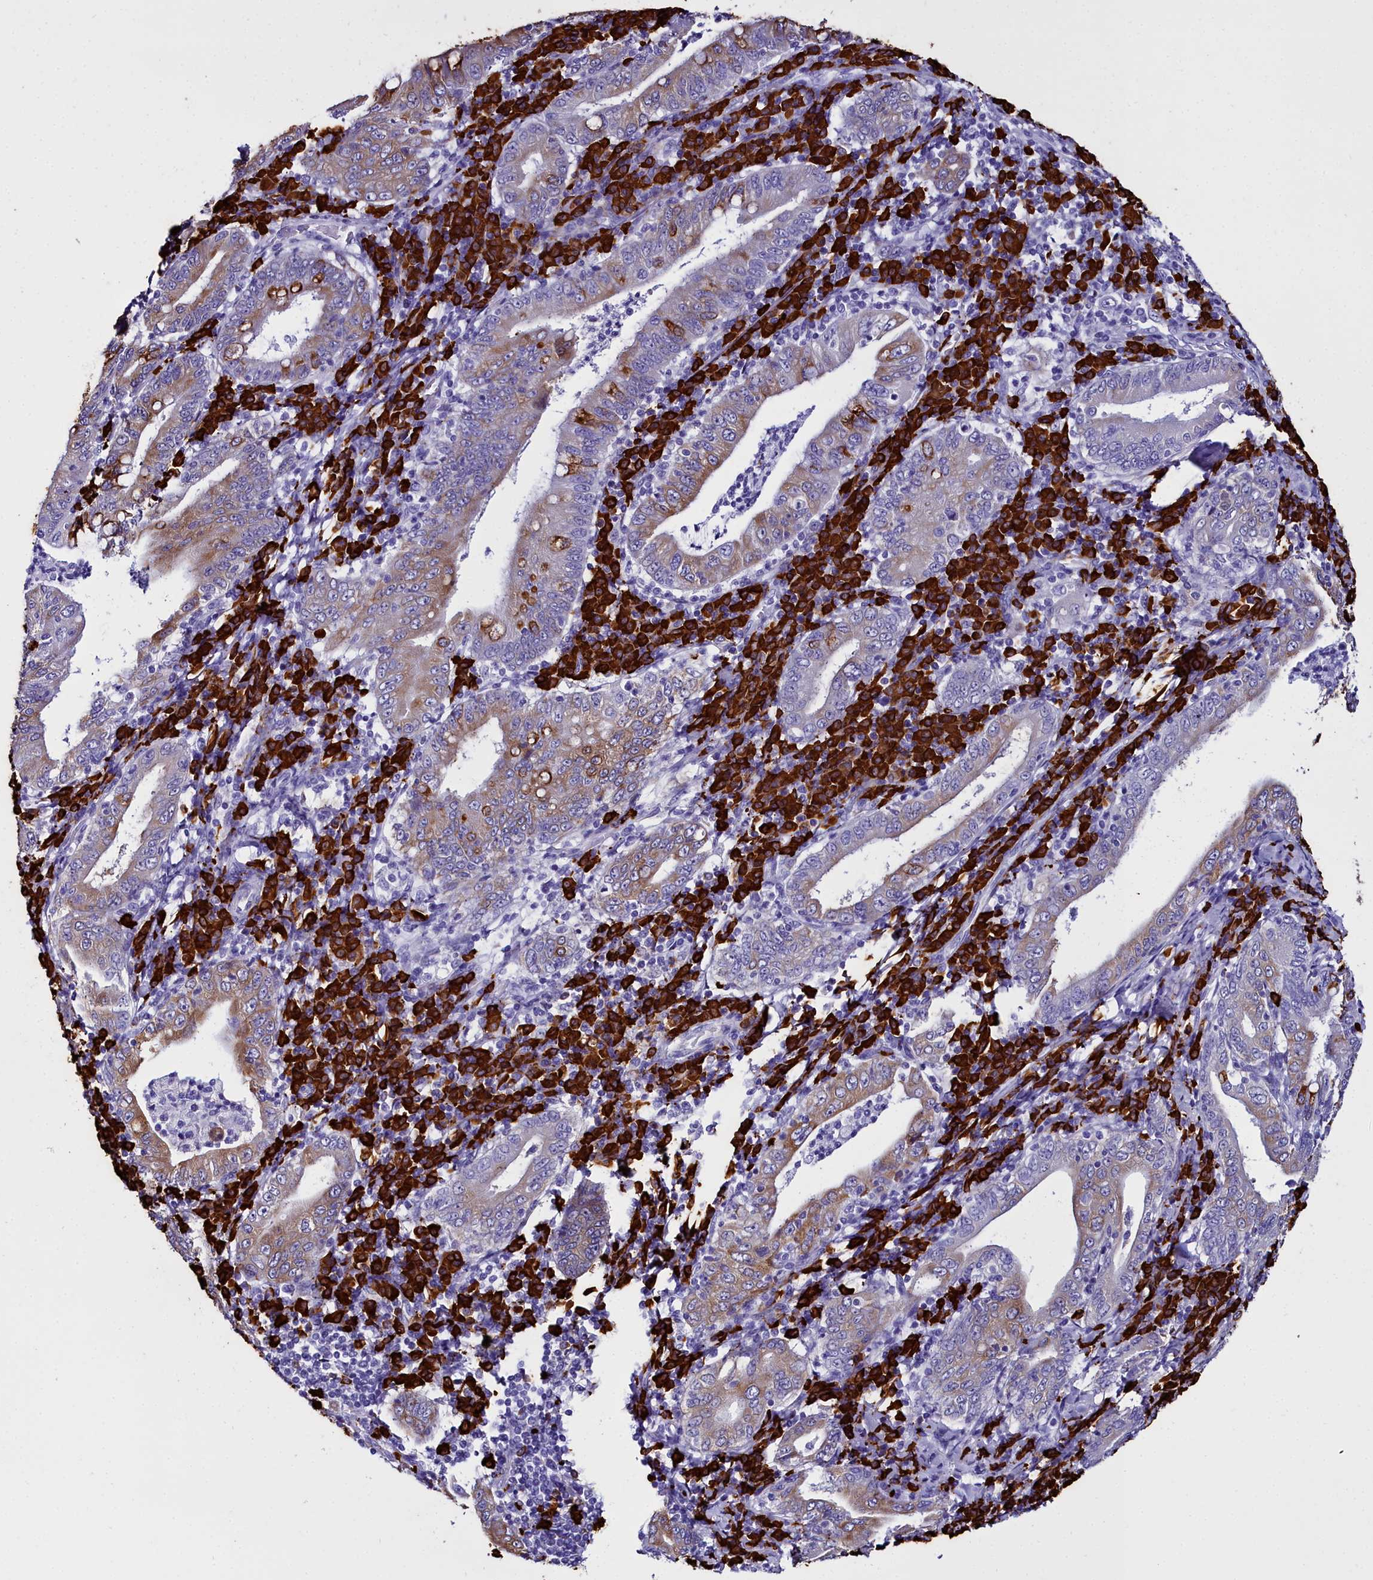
{"staining": {"intensity": "moderate", "quantity": "25%-75%", "location": "cytoplasmic/membranous"}, "tissue": "stomach cancer", "cell_type": "Tumor cells", "image_type": "cancer", "snomed": [{"axis": "morphology", "description": "Normal tissue, NOS"}, {"axis": "morphology", "description": "Adenocarcinoma, NOS"}, {"axis": "topography", "description": "Esophagus"}, {"axis": "topography", "description": "Stomach, upper"}, {"axis": "topography", "description": "Peripheral nerve tissue"}], "caption": "Adenocarcinoma (stomach) tissue reveals moderate cytoplasmic/membranous positivity in about 25%-75% of tumor cells", "gene": "TXNDC5", "patient": {"sex": "male", "age": 62}}